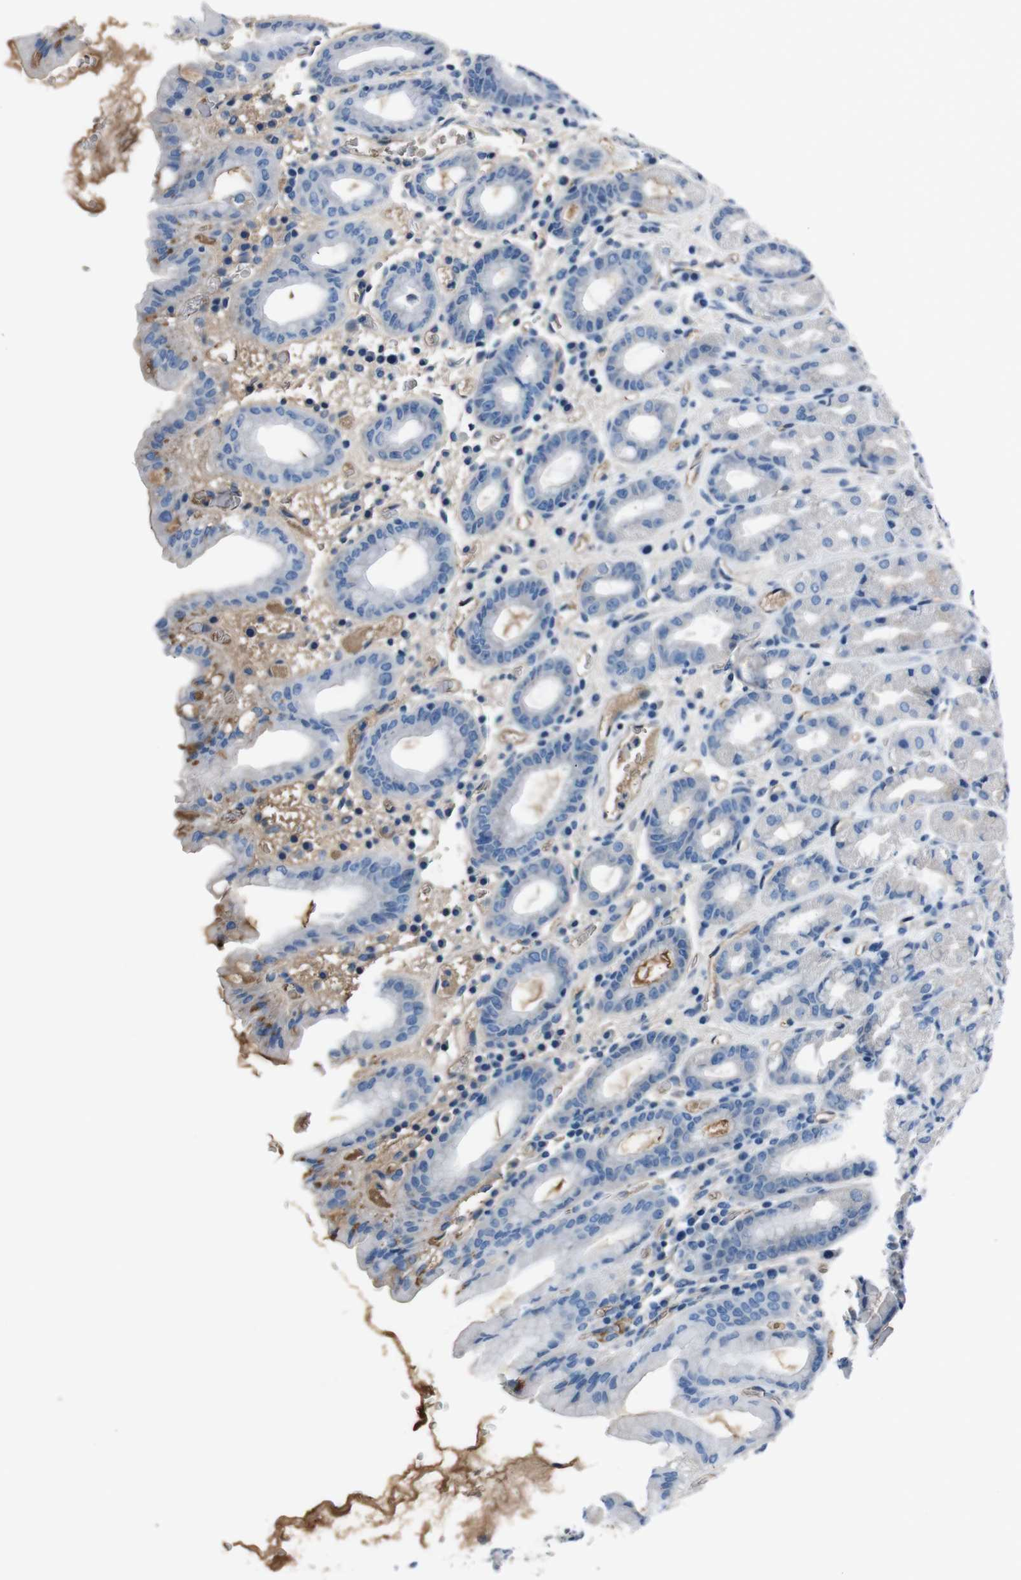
{"staining": {"intensity": "moderate", "quantity": "<25%", "location": "cytoplasmic/membranous"}, "tissue": "stomach", "cell_type": "Glandular cells", "image_type": "normal", "snomed": [{"axis": "morphology", "description": "Normal tissue, NOS"}, {"axis": "topography", "description": "Stomach, upper"}], "caption": "Glandular cells reveal moderate cytoplasmic/membranous expression in approximately <25% of cells in normal stomach. The protein is shown in brown color, while the nuclei are stained blue.", "gene": "LEP", "patient": {"sex": "male", "age": 68}}